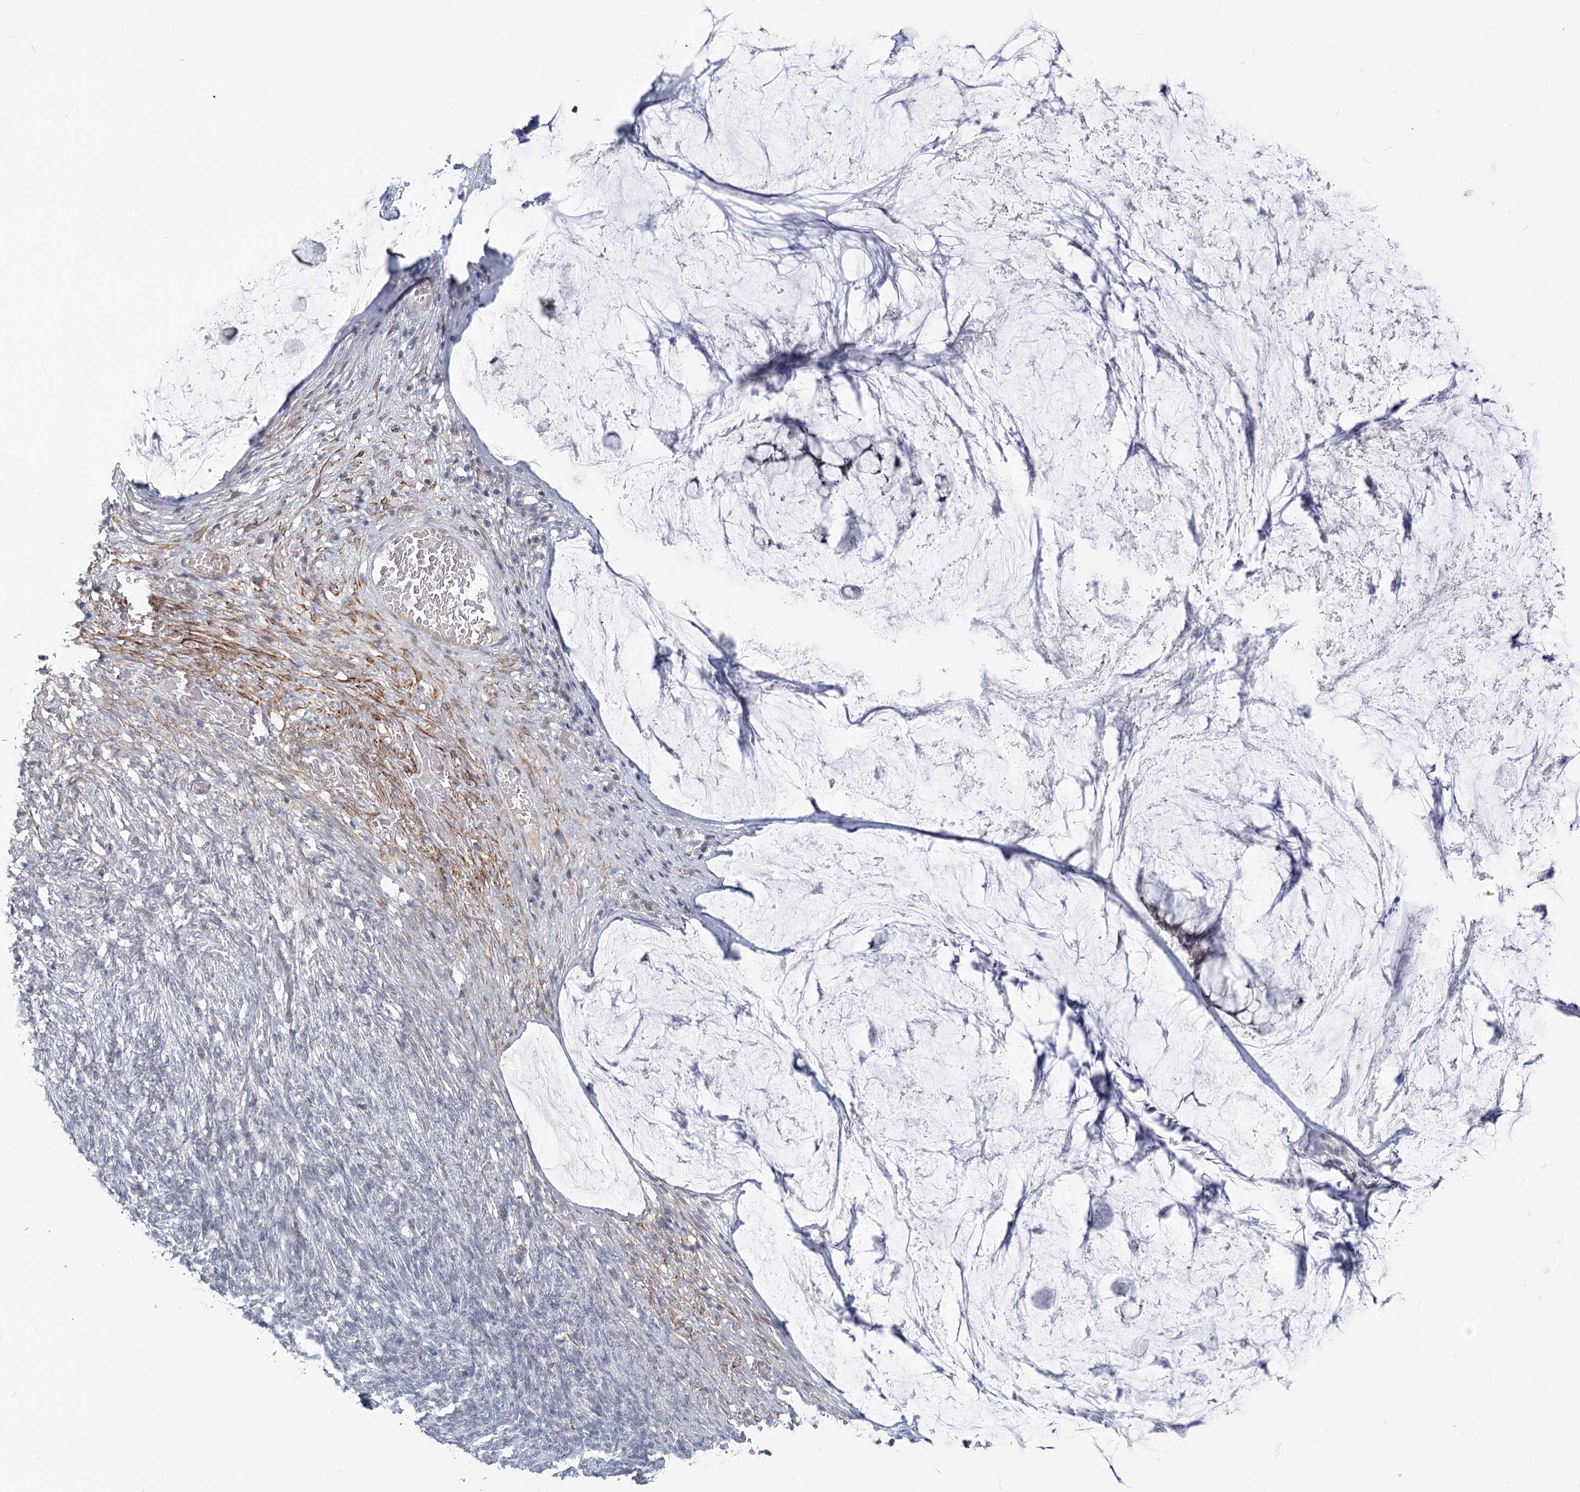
{"staining": {"intensity": "weak", "quantity": "<25%", "location": "cytoplasmic/membranous,nuclear"}, "tissue": "ovarian cancer", "cell_type": "Tumor cells", "image_type": "cancer", "snomed": [{"axis": "morphology", "description": "Cystadenocarcinoma, mucinous, NOS"}, {"axis": "topography", "description": "Ovary"}], "caption": "The image exhibits no significant positivity in tumor cells of ovarian cancer (mucinous cystadenocarcinoma).", "gene": "USP11", "patient": {"sex": "female", "age": 42}}